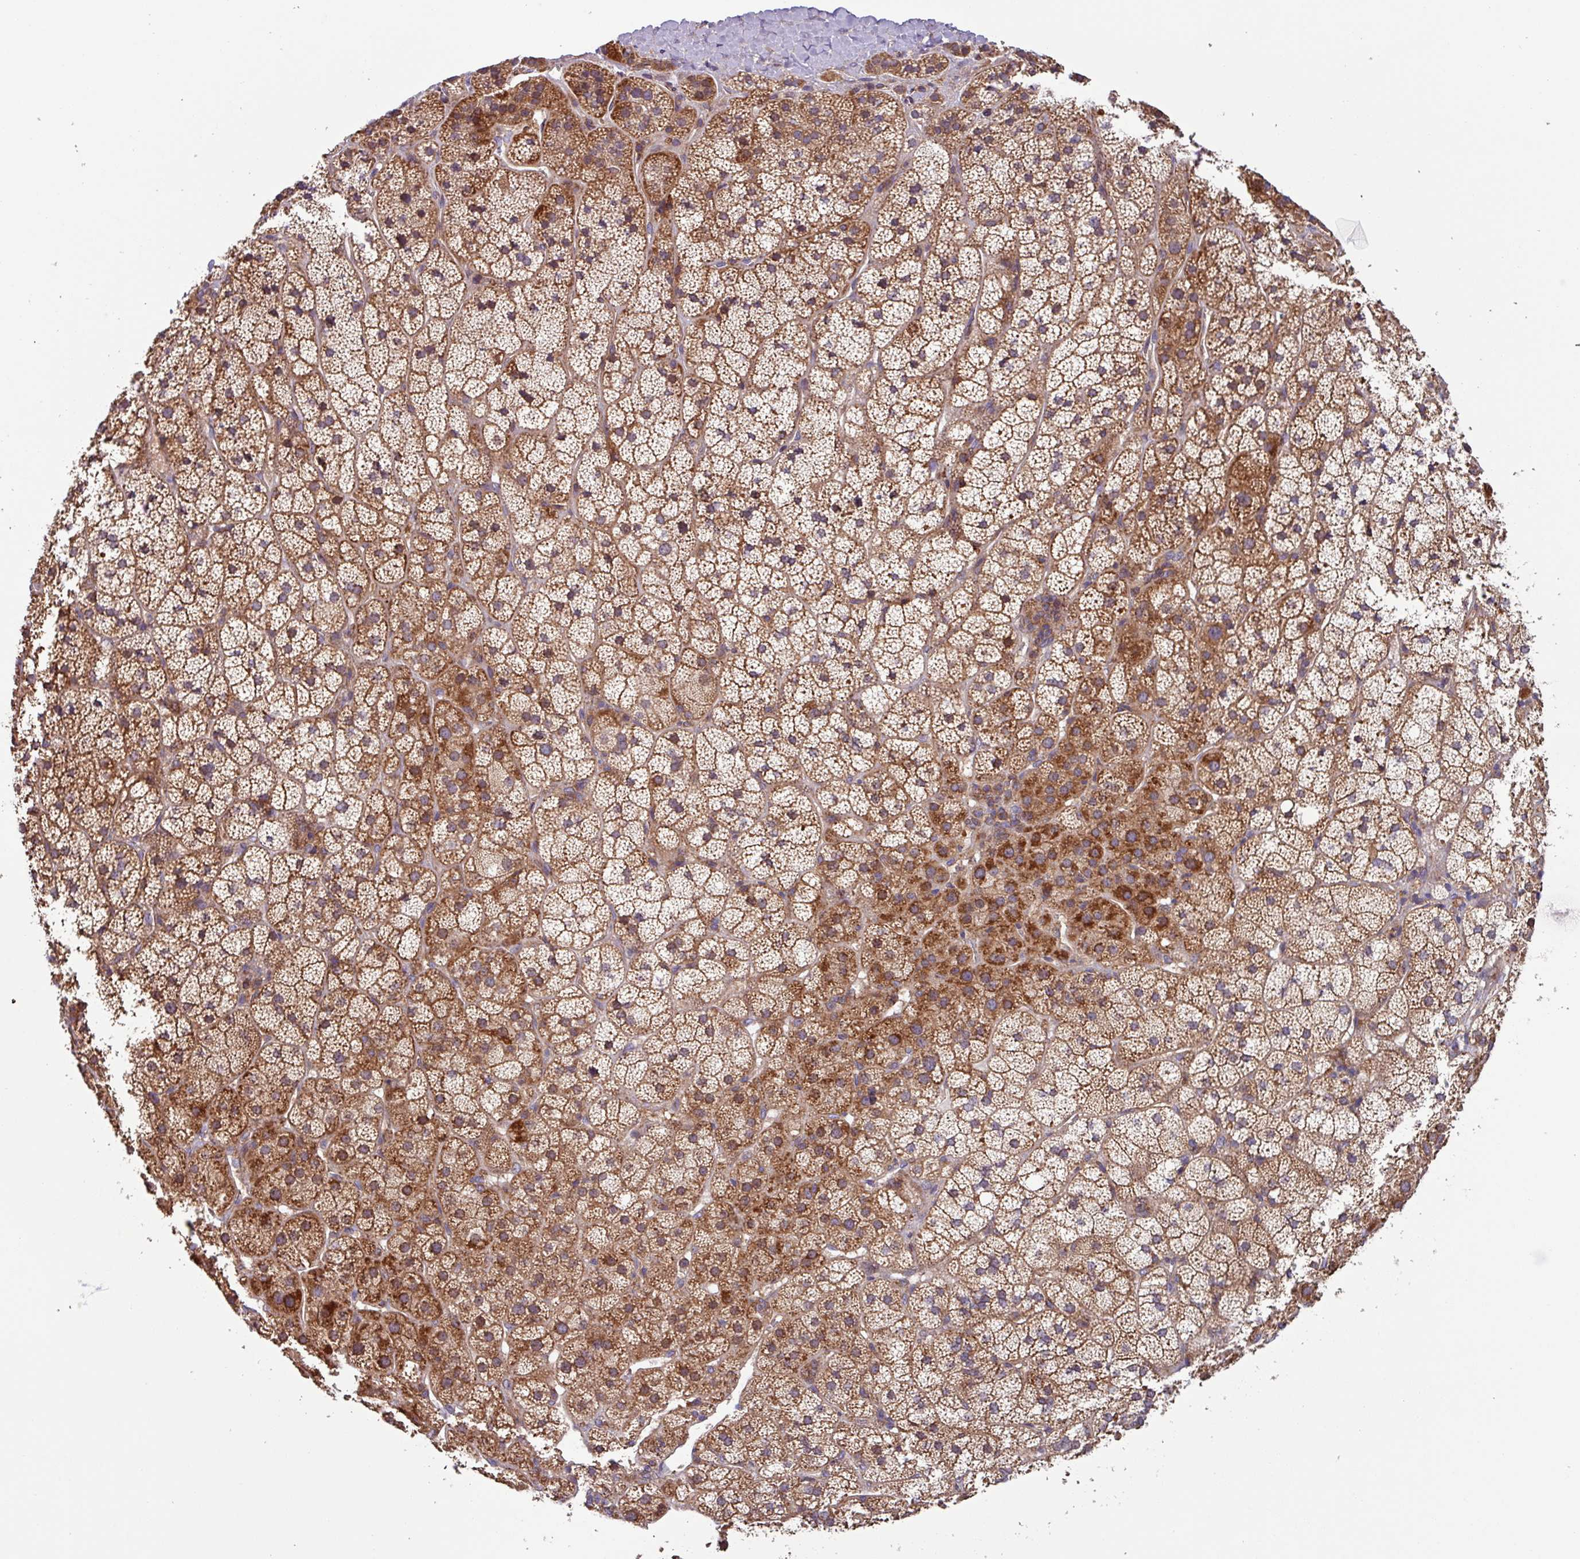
{"staining": {"intensity": "moderate", "quantity": ">75%", "location": "cytoplasmic/membranous"}, "tissue": "adrenal gland", "cell_type": "Glandular cells", "image_type": "normal", "snomed": [{"axis": "morphology", "description": "Normal tissue, NOS"}, {"axis": "topography", "description": "Adrenal gland"}], "caption": "This image exhibits normal adrenal gland stained with IHC to label a protein in brown. The cytoplasmic/membranous of glandular cells show moderate positivity for the protein. Nuclei are counter-stained blue.", "gene": "PLEKHD1", "patient": {"sex": "female", "age": 70}}